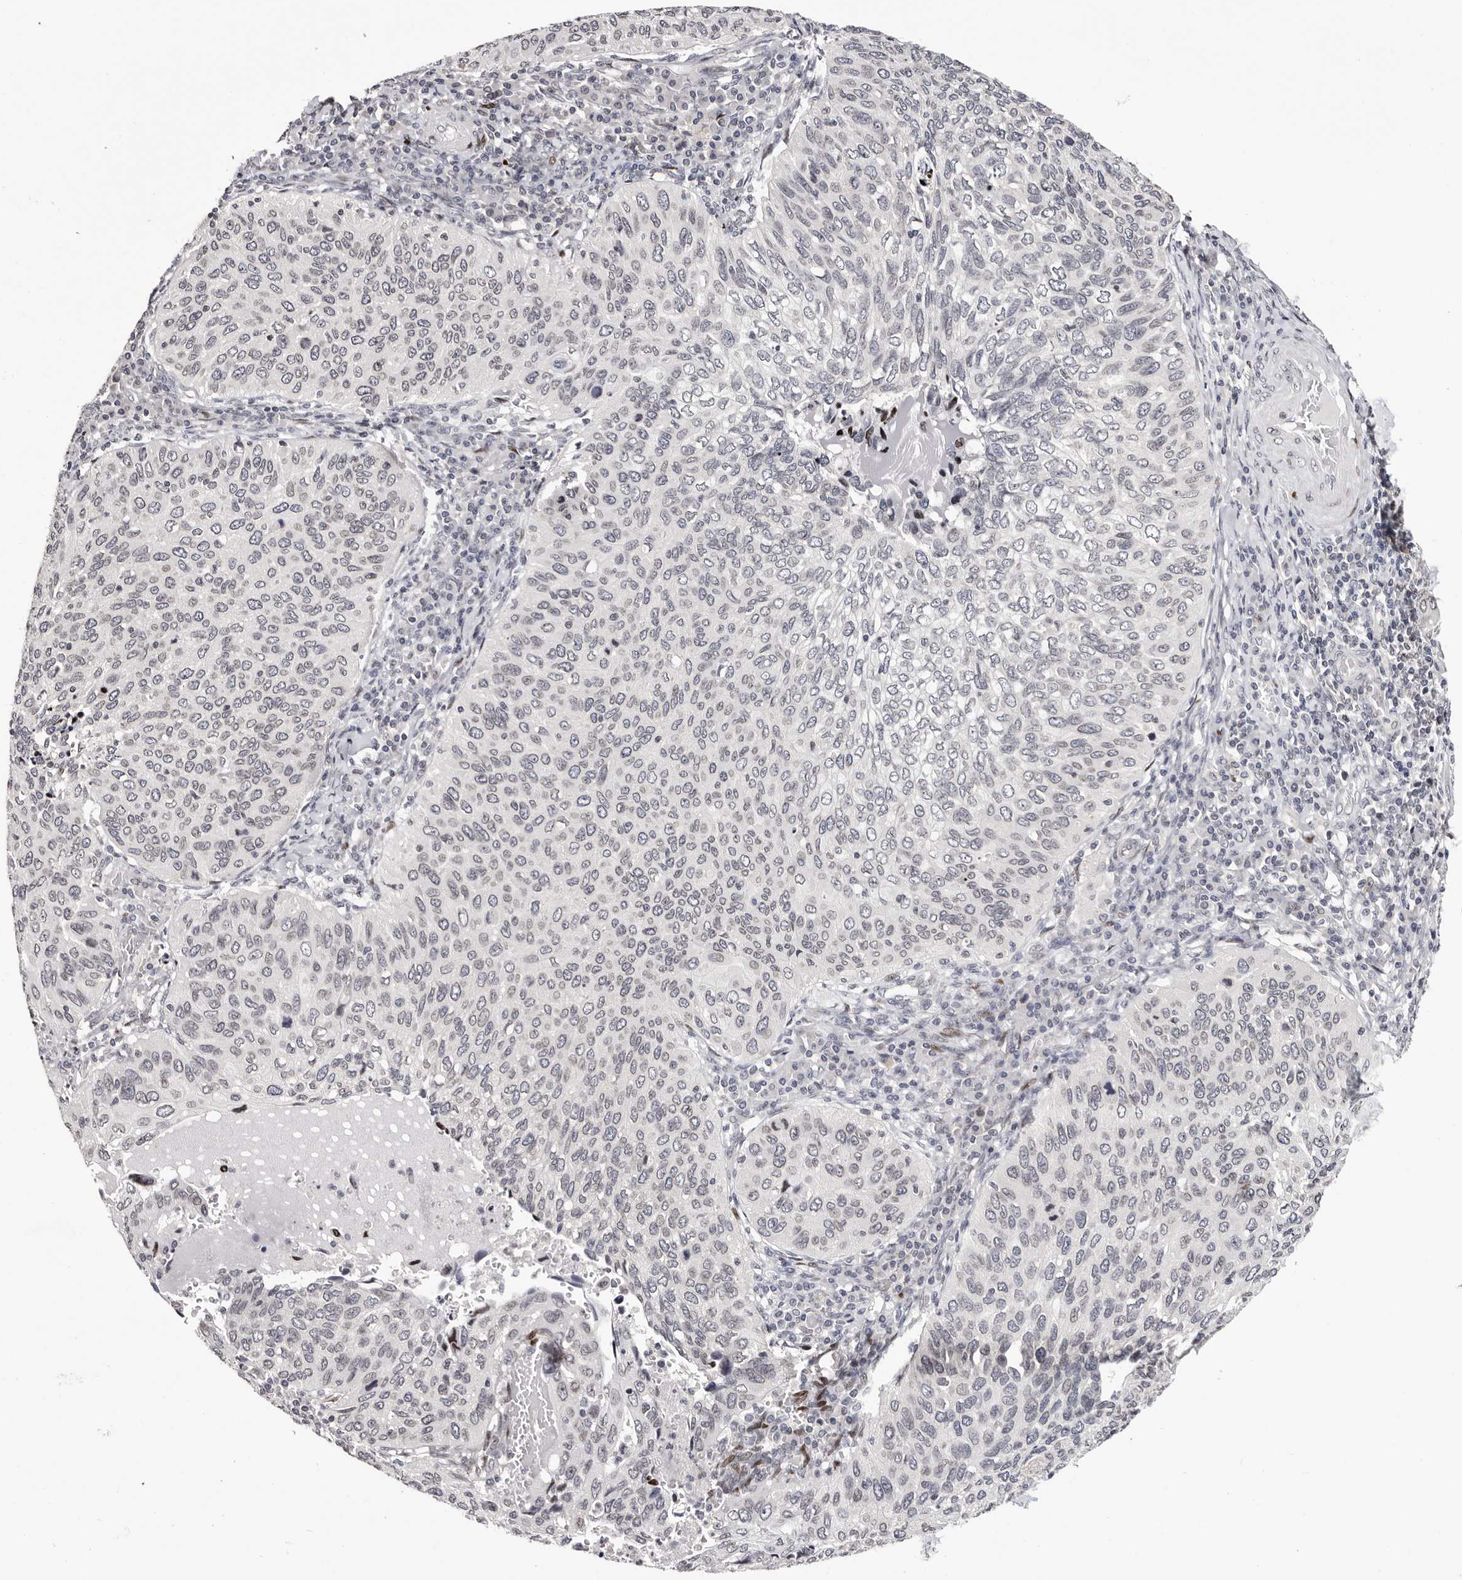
{"staining": {"intensity": "negative", "quantity": "none", "location": "none"}, "tissue": "cervical cancer", "cell_type": "Tumor cells", "image_type": "cancer", "snomed": [{"axis": "morphology", "description": "Squamous cell carcinoma, NOS"}, {"axis": "topography", "description": "Cervix"}], "caption": "DAB (3,3'-diaminobenzidine) immunohistochemical staining of cervical squamous cell carcinoma reveals no significant positivity in tumor cells. (DAB immunohistochemistry (IHC) visualized using brightfield microscopy, high magnification).", "gene": "NUP153", "patient": {"sex": "female", "age": 38}}